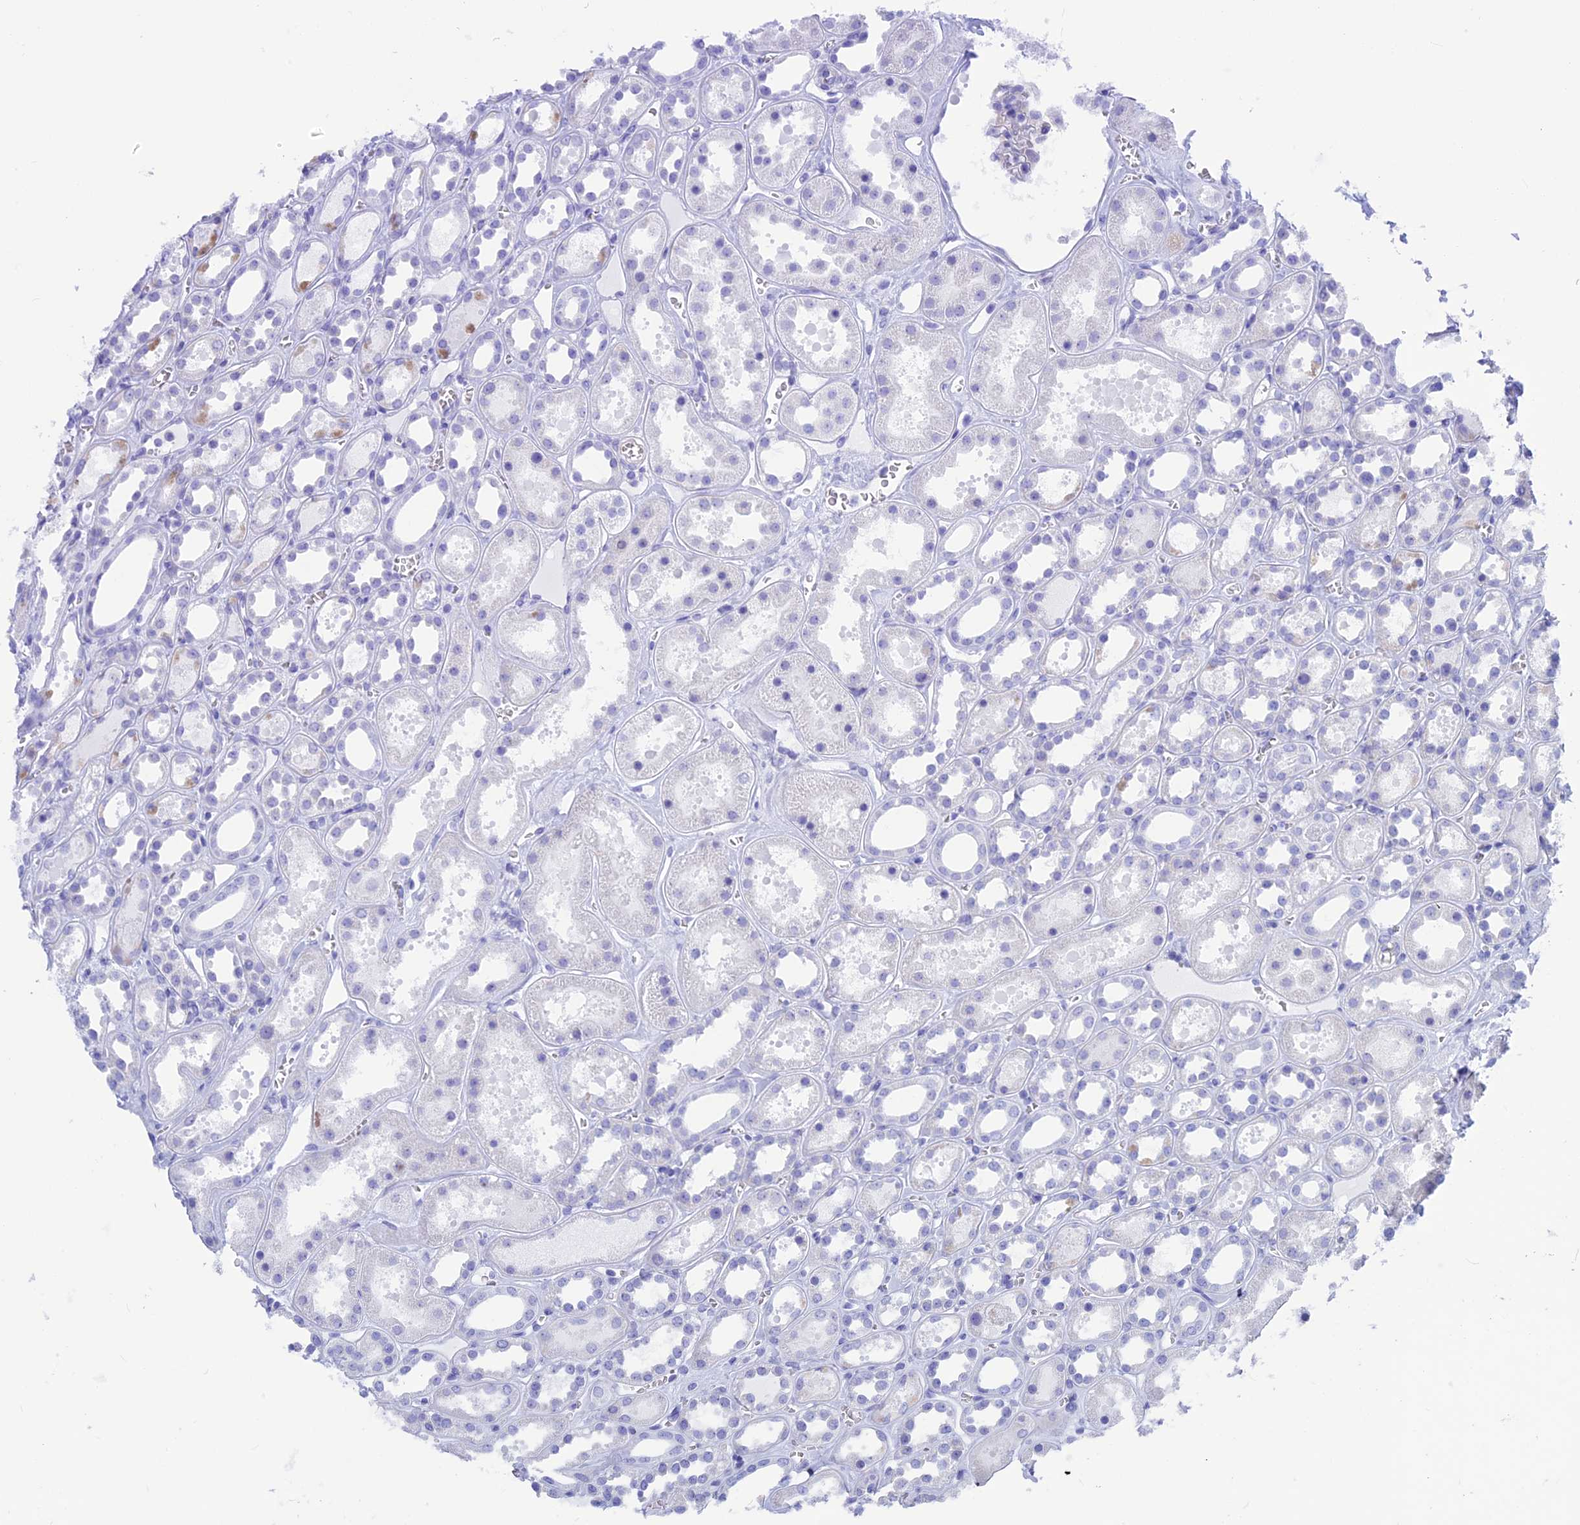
{"staining": {"intensity": "negative", "quantity": "none", "location": "none"}, "tissue": "kidney", "cell_type": "Cells in glomeruli", "image_type": "normal", "snomed": [{"axis": "morphology", "description": "Normal tissue, NOS"}, {"axis": "topography", "description": "Kidney"}], "caption": "Immunohistochemistry (IHC) of benign kidney exhibits no expression in cells in glomeruli. (Stains: DAB (3,3'-diaminobenzidine) IHC with hematoxylin counter stain, Microscopy: brightfield microscopy at high magnification).", "gene": "GNGT2", "patient": {"sex": "female", "age": 41}}